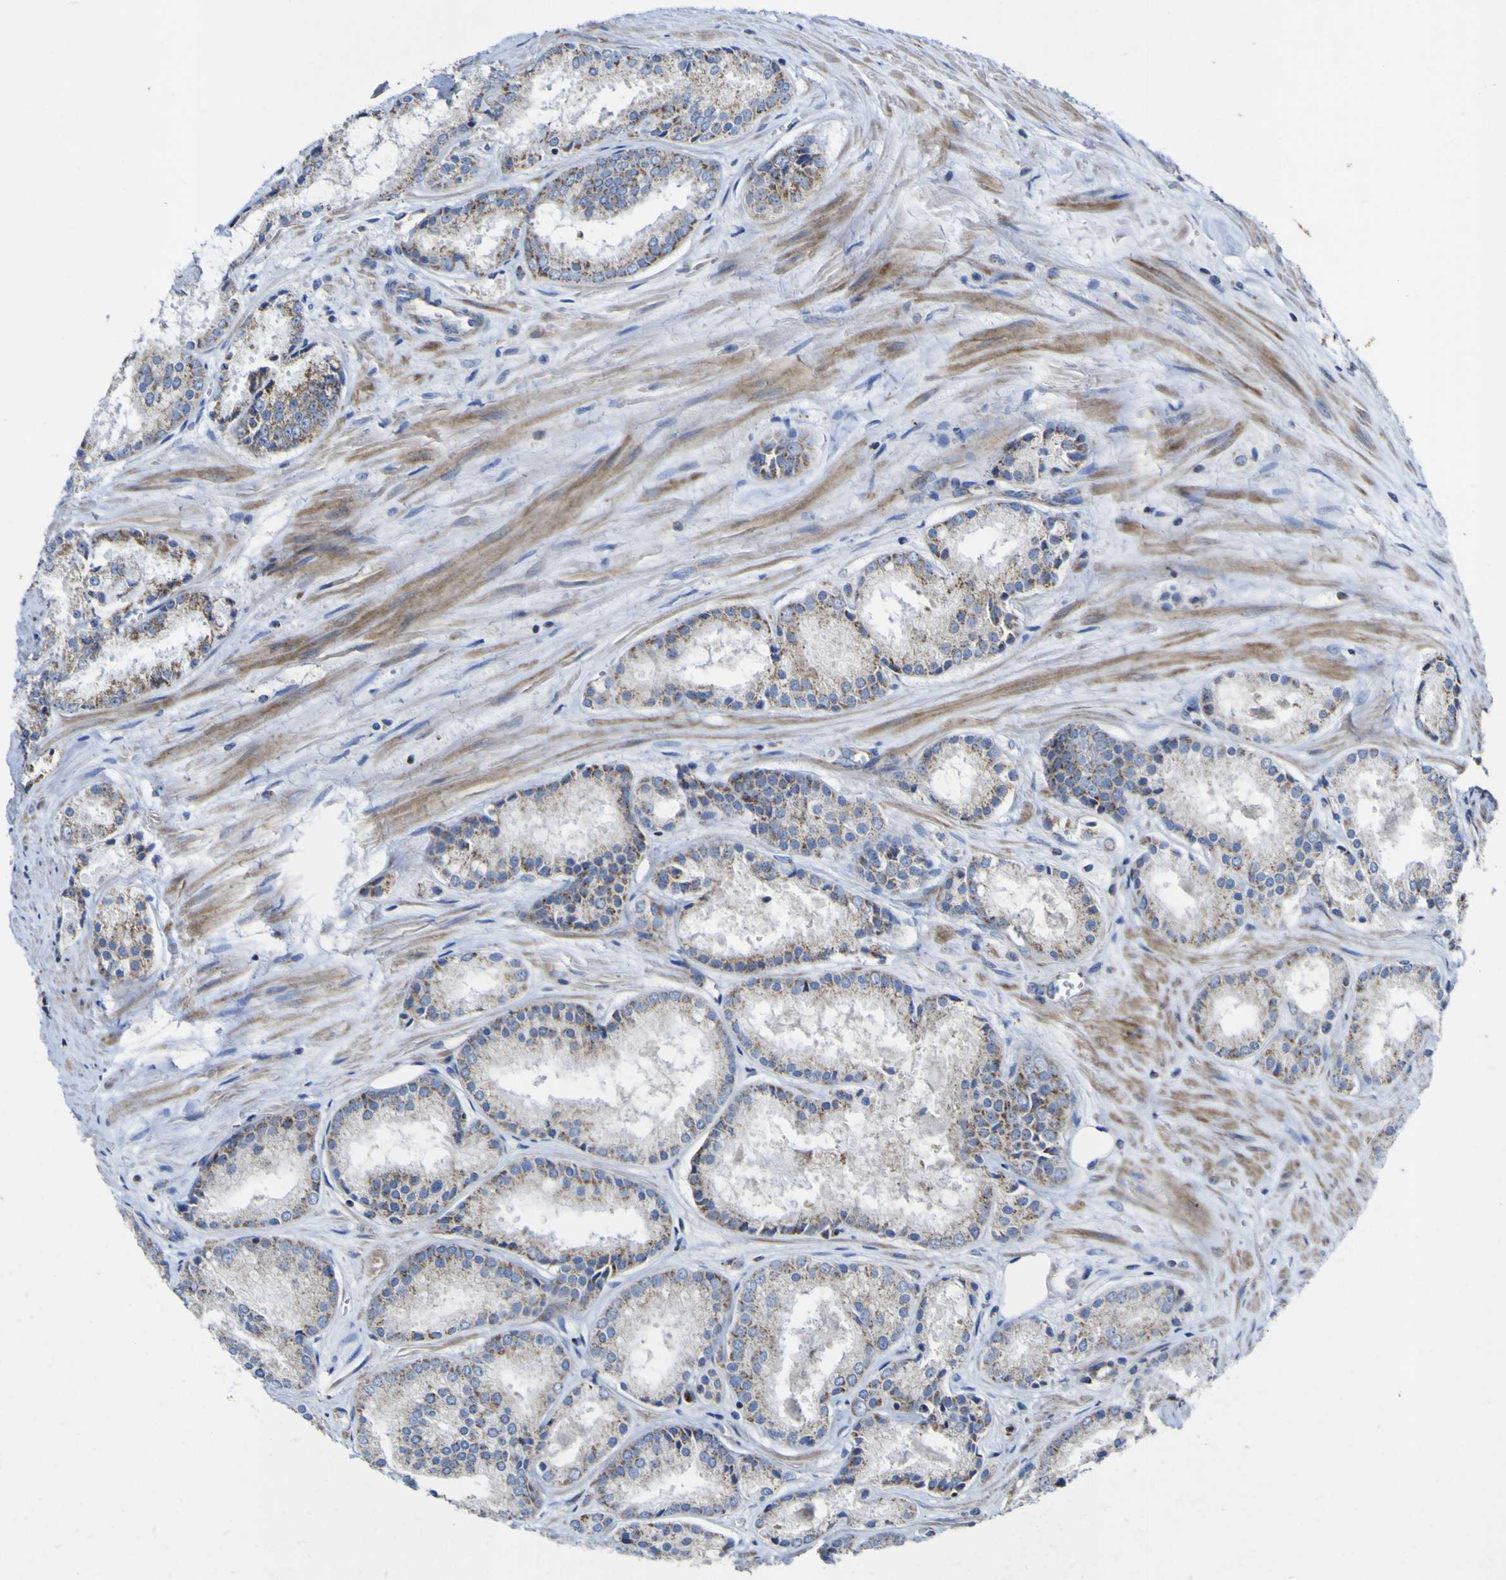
{"staining": {"intensity": "moderate", "quantity": ">75%", "location": "cytoplasmic/membranous"}, "tissue": "prostate cancer", "cell_type": "Tumor cells", "image_type": "cancer", "snomed": [{"axis": "morphology", "description": "Adenocarcinoma, Low grade"}, {"axis": "topography", "description": "Prostate"}], "caption": "Prostate cancer (low-grade adenocarcinoma) was stained to show a protein in brown. There is medium levels of moderate cytoplasmic/membranous positivity in about >75% of tumor cells.", "gene": "CCDC90B", "patient": {"sex": "male", "age": 64}}